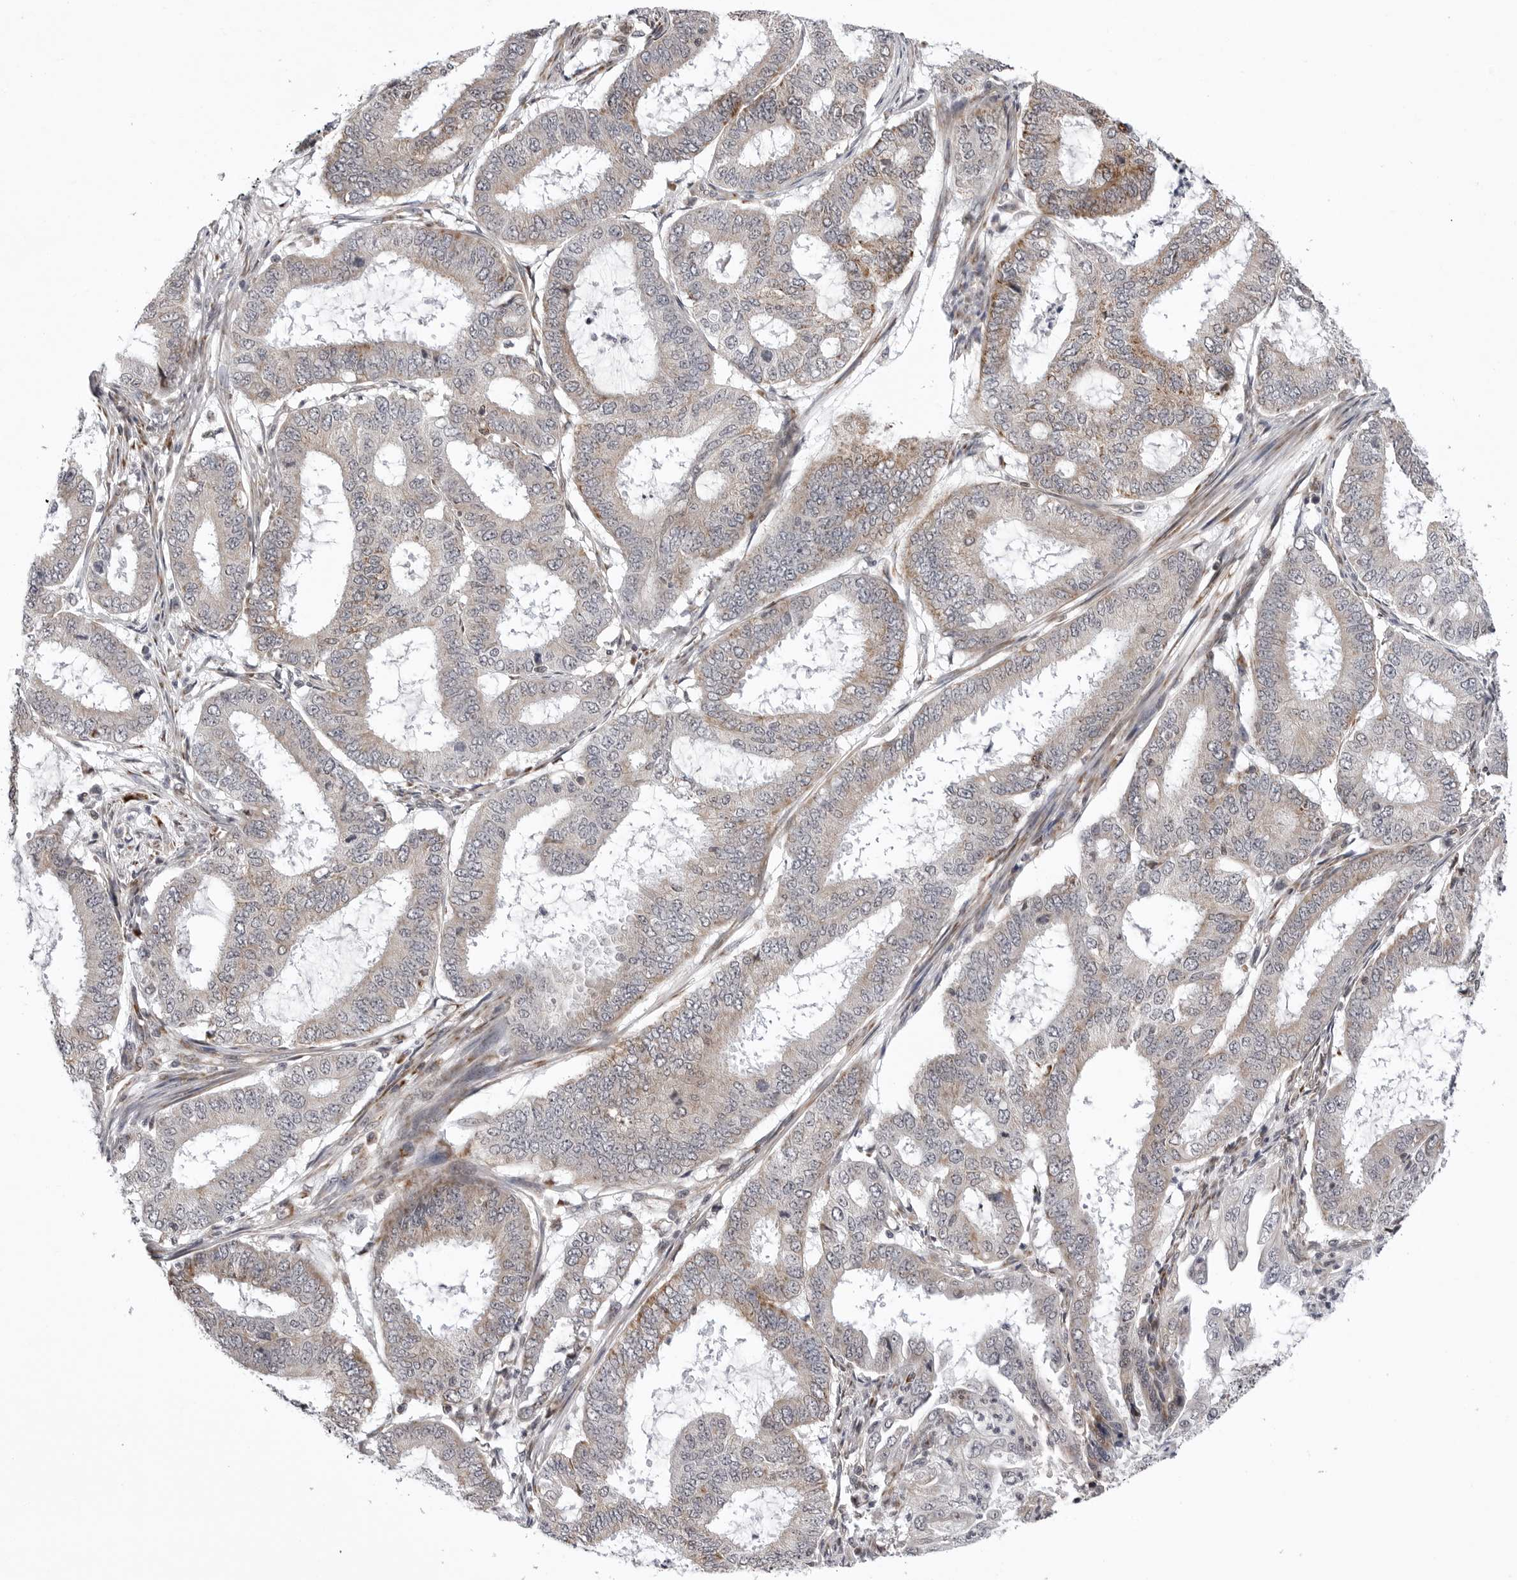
{"staining": {"intensity": "weak", "quantity": "<25%", "location": "cytoplasmic/membranous"}, "tissue": "endometrial cancer", "cell_type": "Tumor cells", "image_type": "cancer", "snomed": [{"axis": "morphology", "description": "Adenocarcinoma, NOS"}, {"axis": "topography", "description": "Endometrium"}], "caption": "Immunohistochemistry (IHC) of human endometrial adenocarcinoma exhibits no expression in tumor cells. (DAB IHC visualized using brightfield microscopy, high magnification).", "gene": "CDK20", "patient": {"sex": "female", "age": 51}}